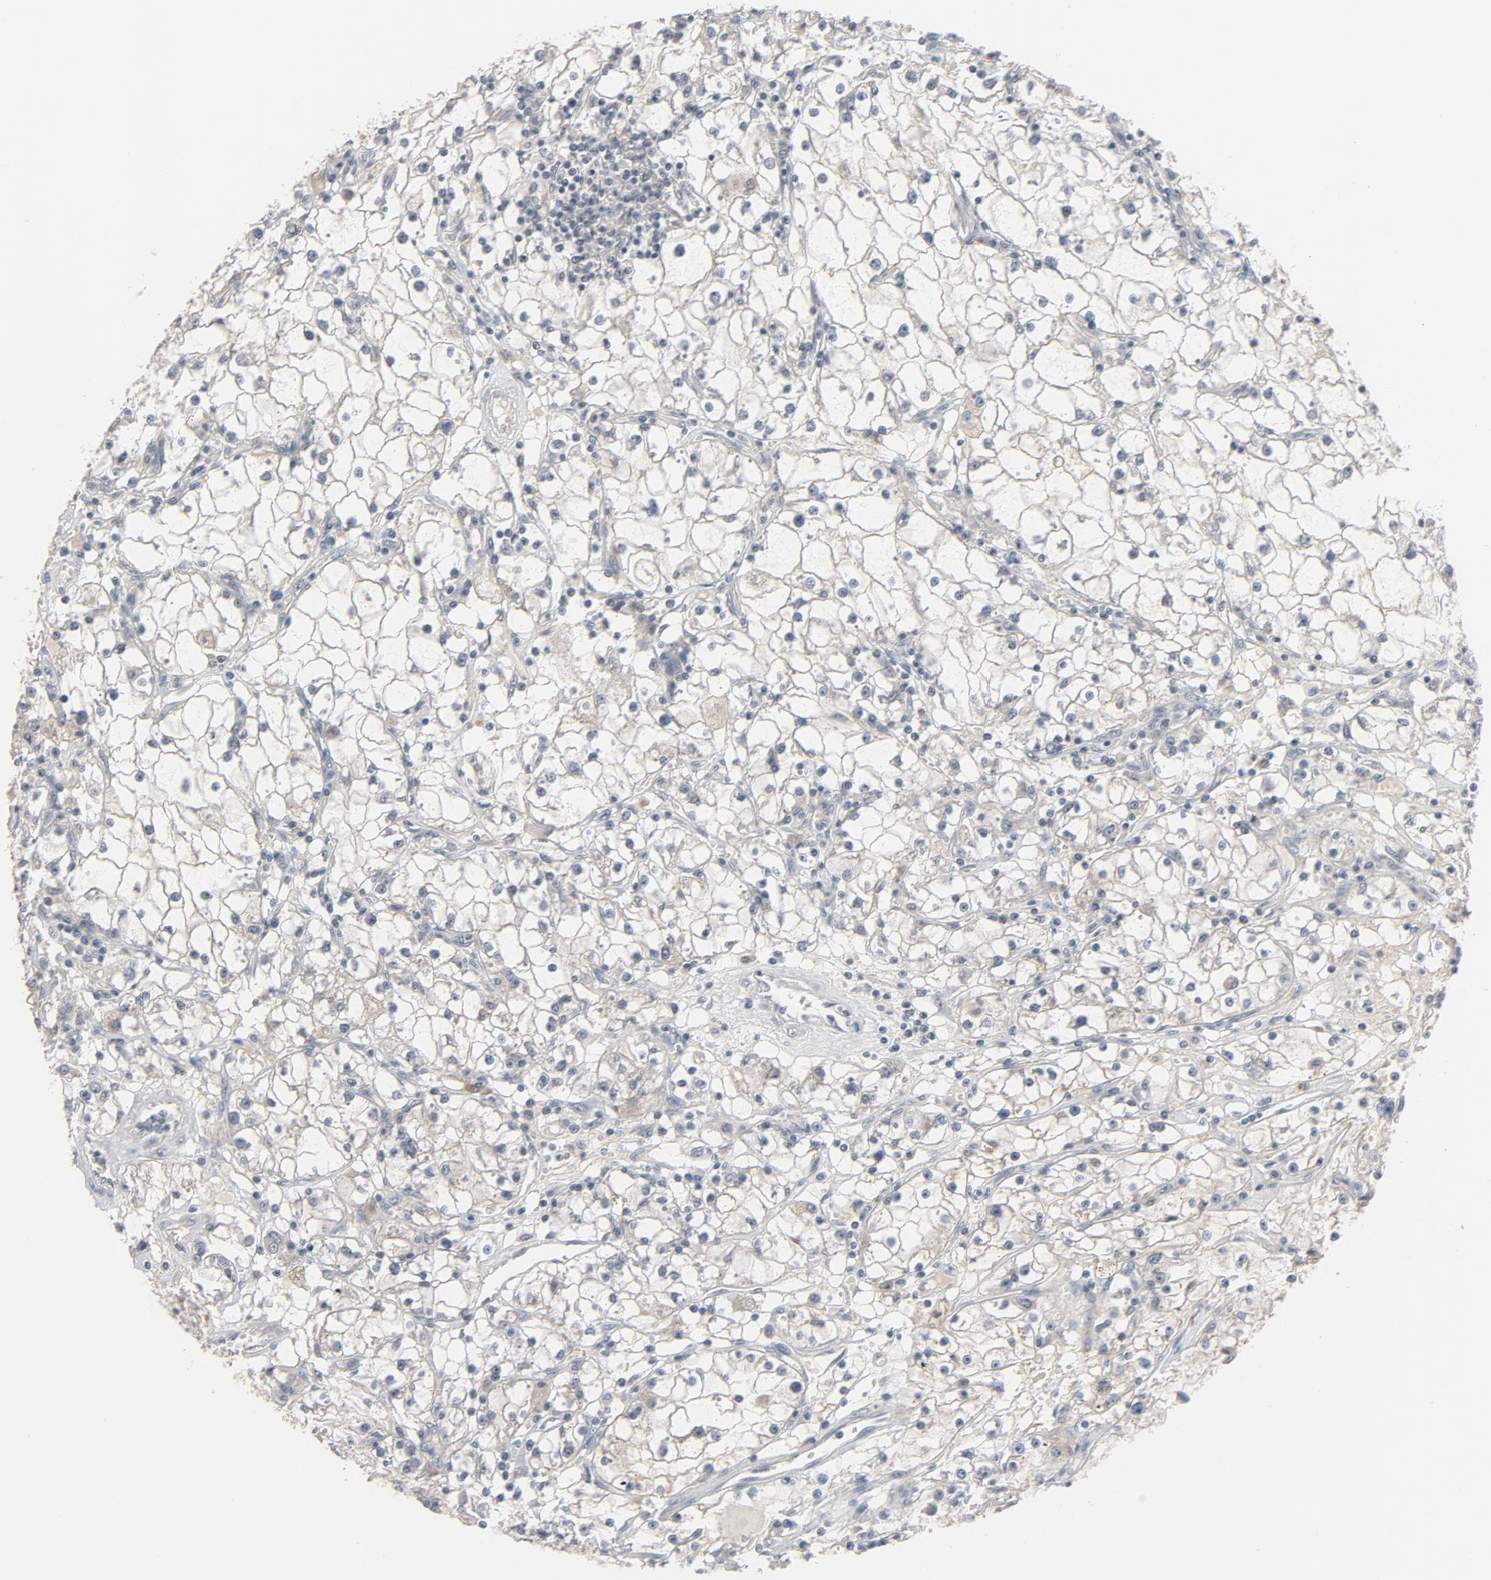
{"staining": {"intensity": "negative", "quantity": "none", "location": "none"}, "tissue": "renal cancer", "cell_type": "Tumor cells", "image_type": "cancer", "snomed": [{"axis": "morphology", "description": "Adenocarcinoma, NOS"}, {"axis": "topography", "description": "Kidney"}], "caption": "Immunohistochemistry image of renal cancer (adenocarcinoma) stained for a protein (brown), which exhibits no expression in tumor cells.", "gene": "MT3", "patient": {"sex": "male", "age": 56}}